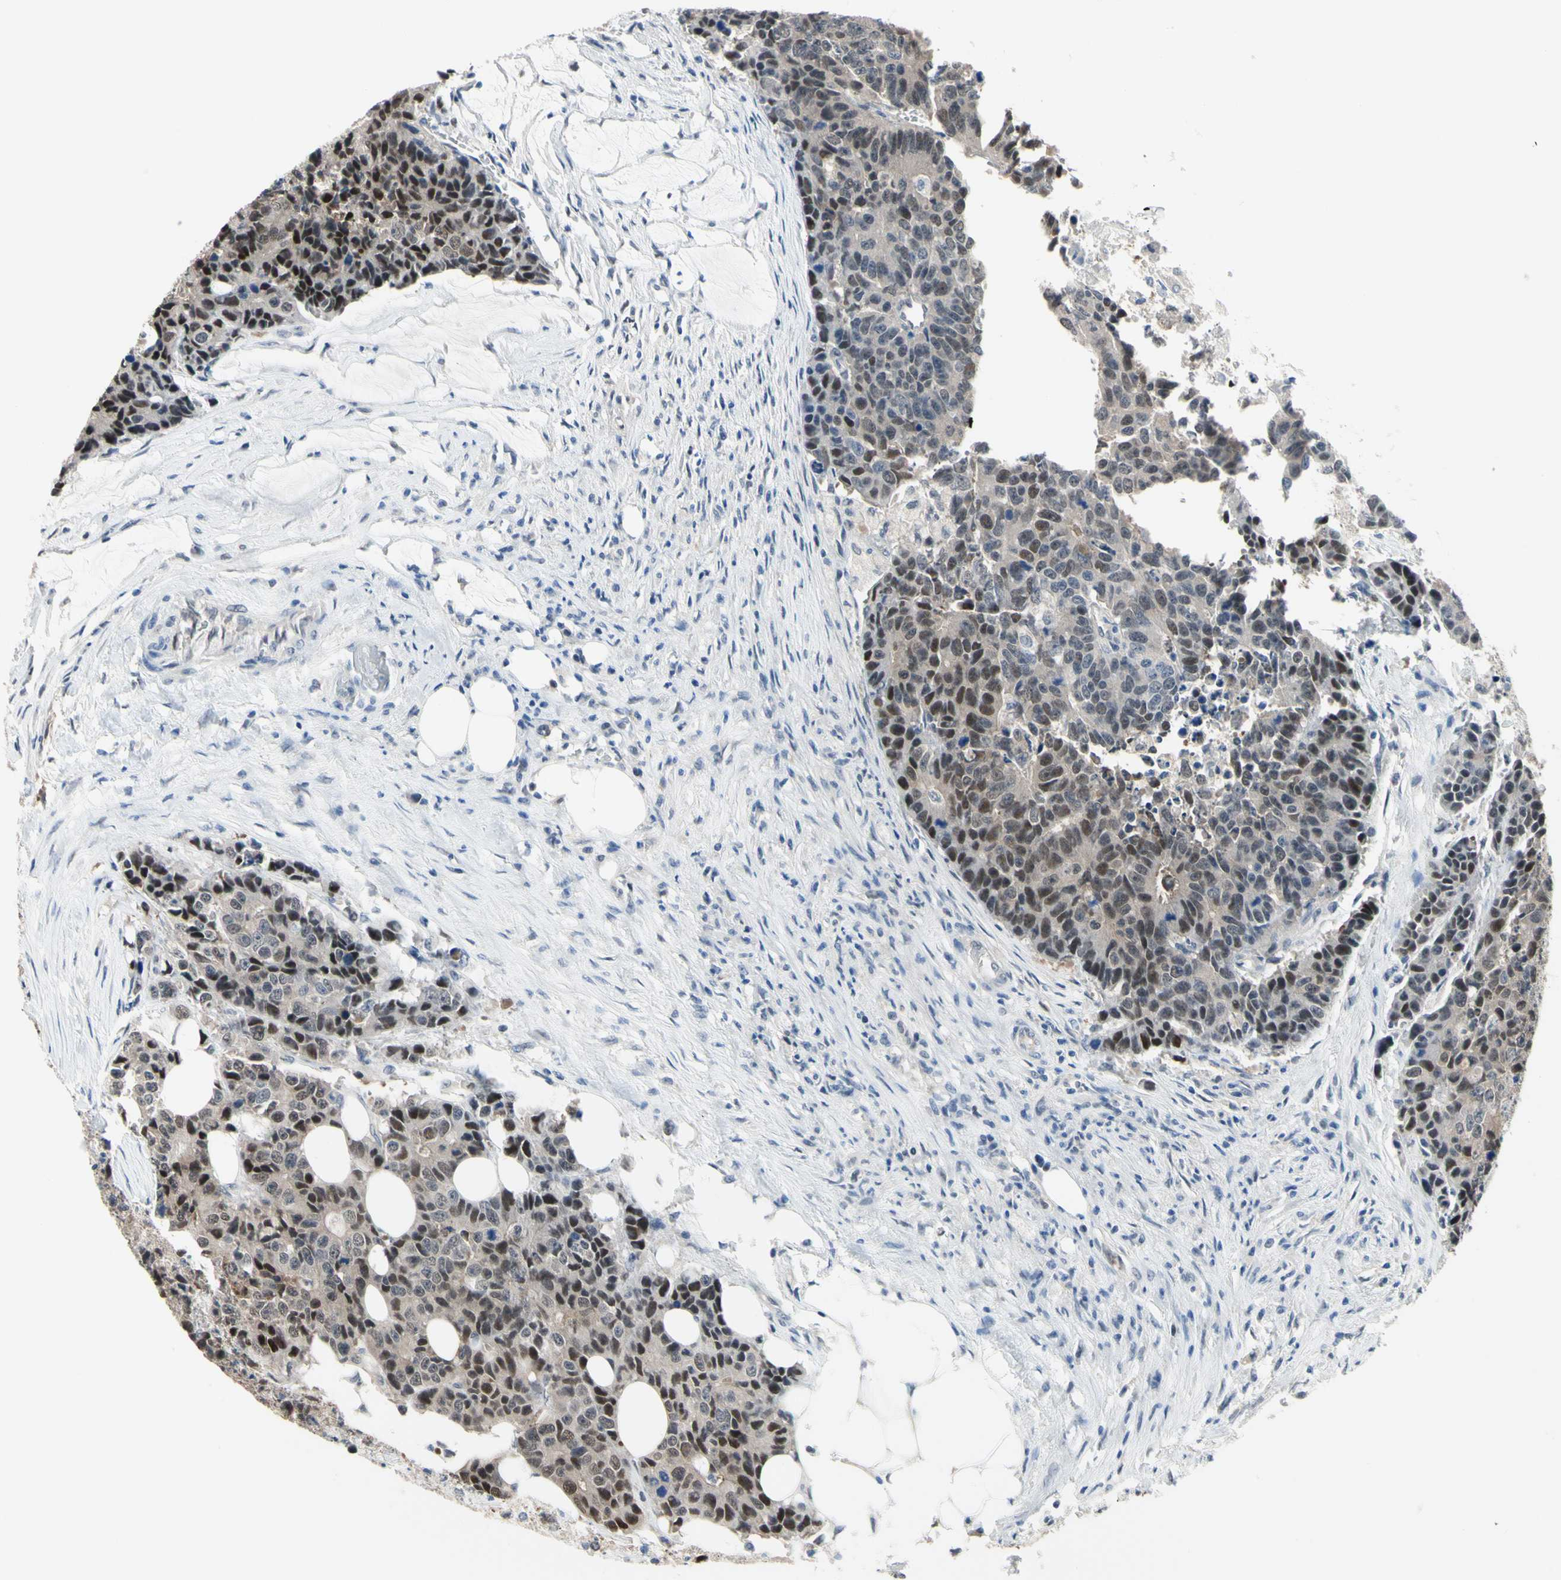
{"staining": {"intensity": "moderate", "quantity": "25%-75%", "location": "nuclear"}, "tissue": "colorectal cancer", "cell_type": "Tumor cells", "image_type": "cancer", "snomed": [{"axis": "morphology", "description": "Adenocarcinoma, NOS"}, {"axis": "topography", "description": "Colon"}], "caption": "Protein staining displays moderate nuclear expression in approximately 25%-75% of tumor cells in colorectal cancer.", "gene": "HSPA4", "patient": {"sex": "female", "age": 86}}